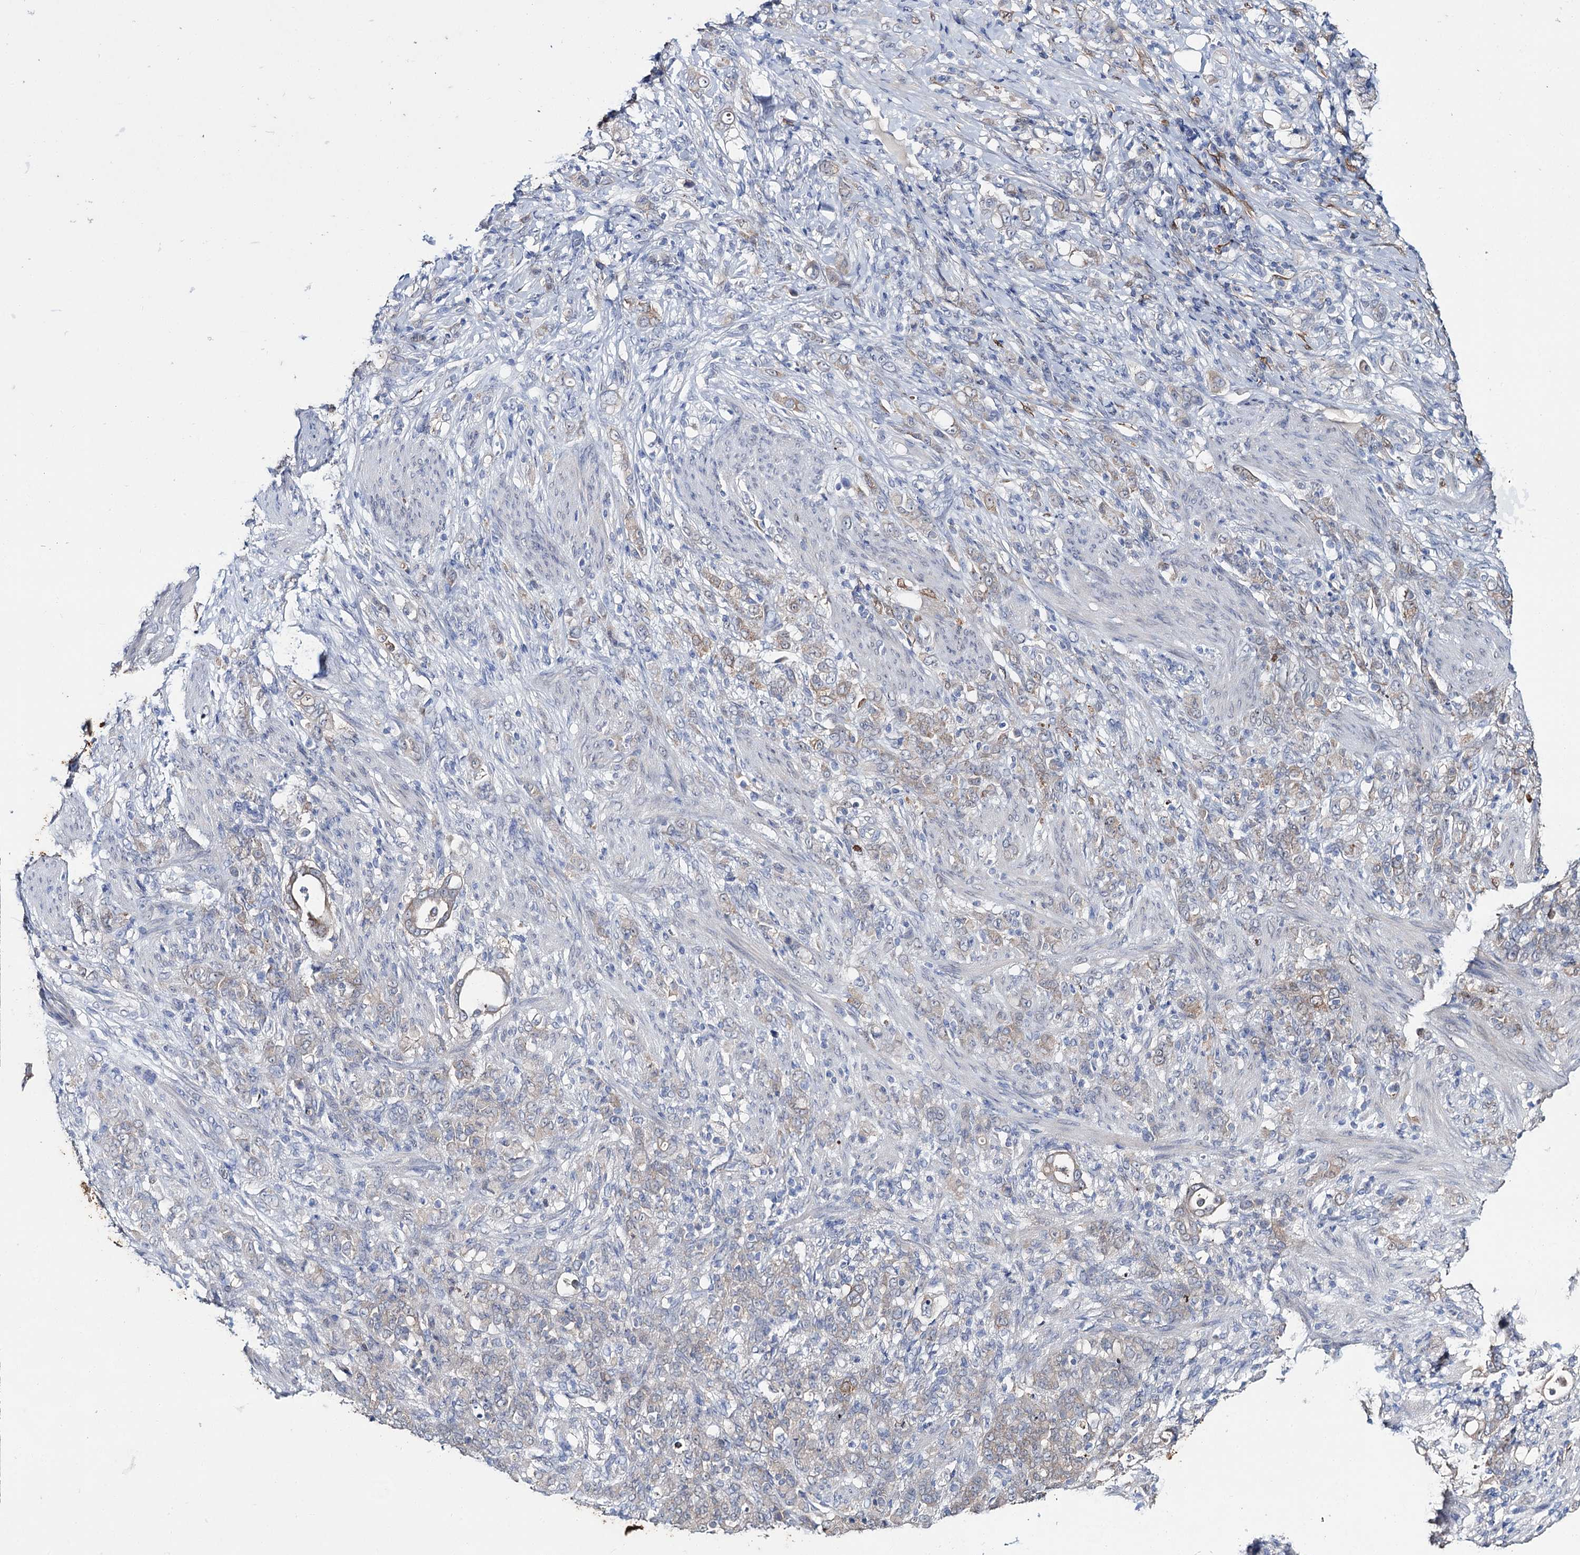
{"staining": {"intensity": "weak", "quantity": "<25%", "location": "cytoplasmic/membranous"}, "tissue": "stomach cancer", "cell_type": "Tumor cells", "image_type": "cancer", "snomed": [{"axis": "morphology", "description": "Adenocarcinoma, NOS"}, {"axis": "topography", "description": "Stomach"}], "caption": "Immunohistochemical staining of stomach cancer (adenocarcinoma) demonstrates no significant staining in tumor cells.", "gene": "LYZL4", "patient": {"sex": "female", "age": 79}}